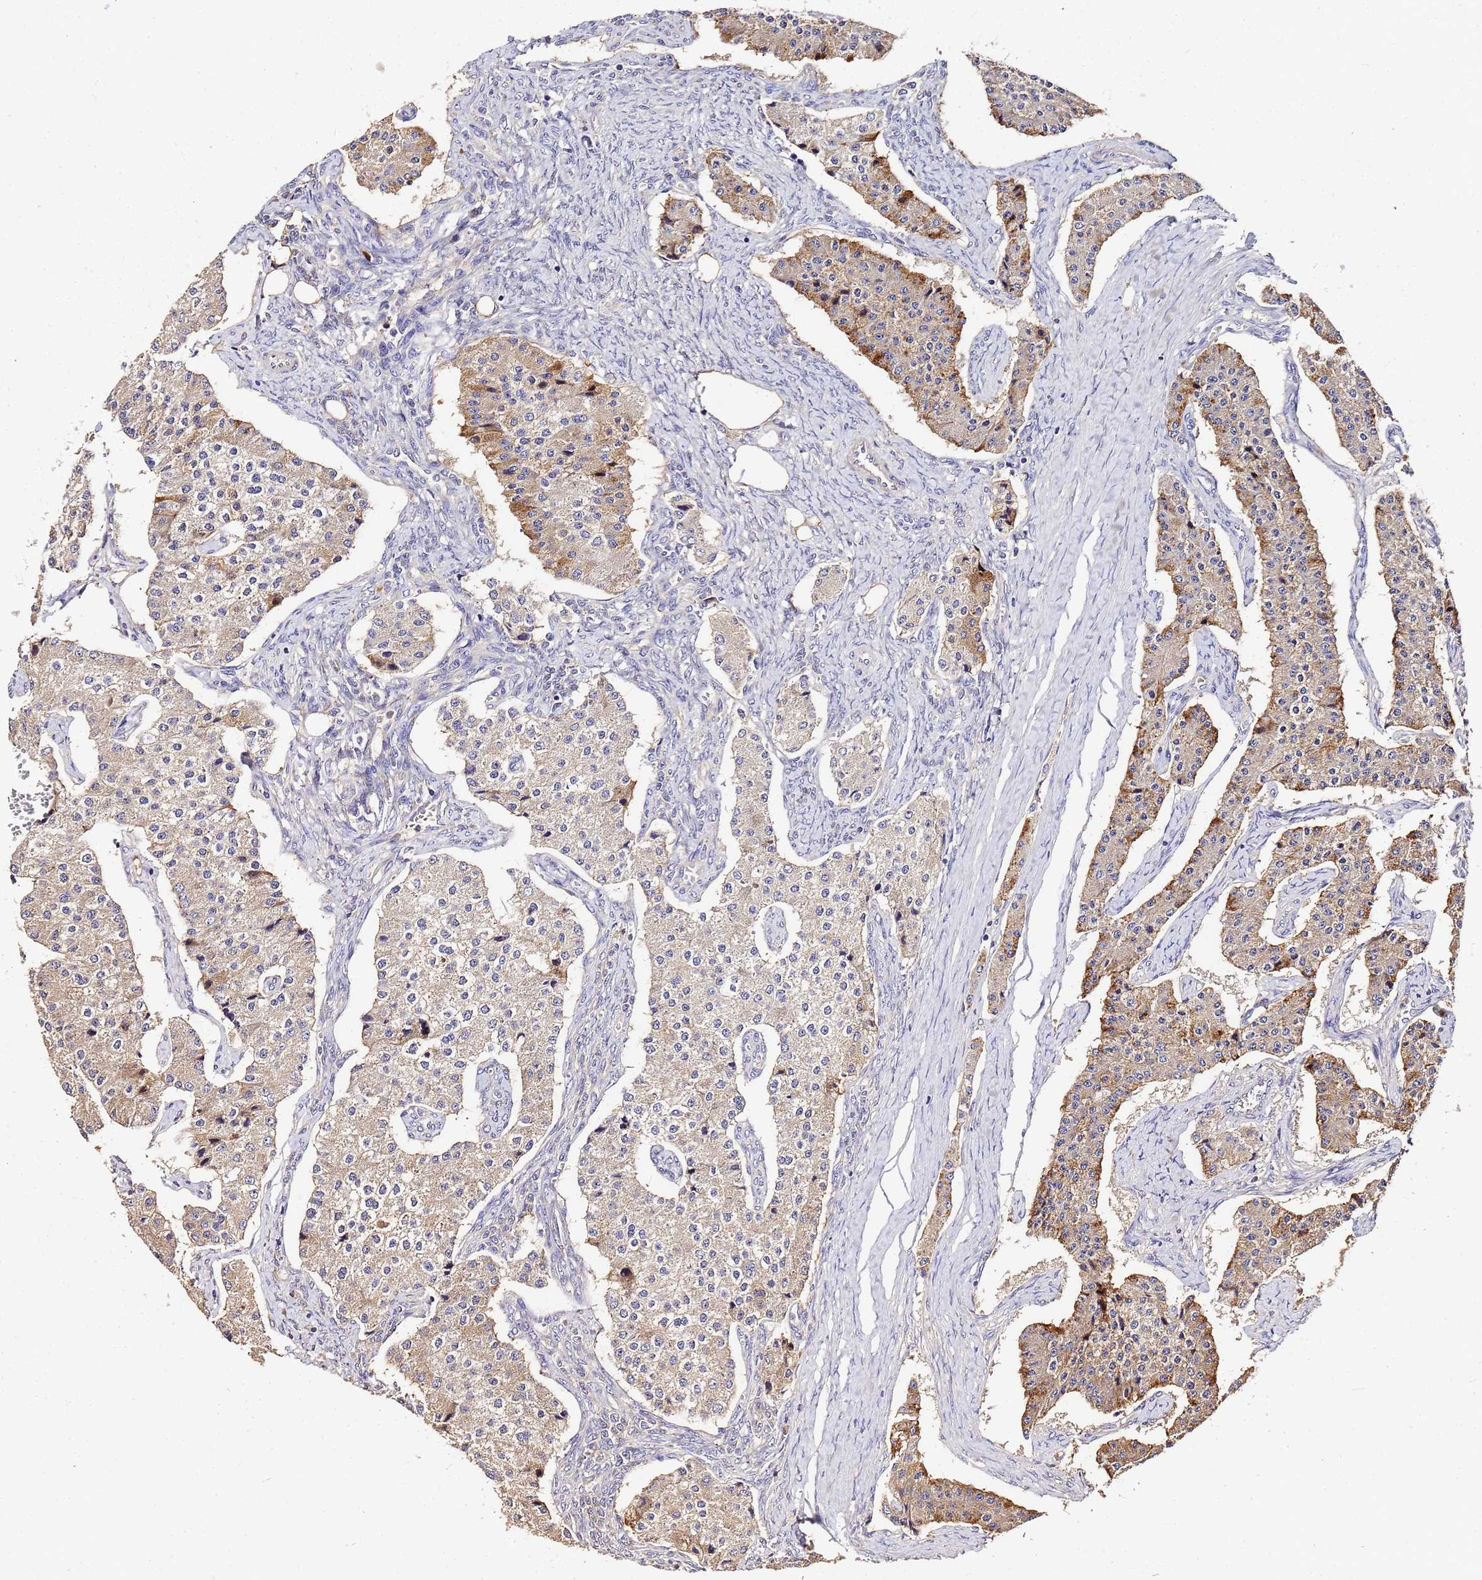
{"staining": {"intensity": "moderate", "quantity": "<25%", "location": "cytoplasmic/membranous"}, "tissue": "carcinoid", "cell_type": "Tumor cells", "image_type": "cancer", "snomed": [{"axis": "morphology", "description": "Carcinoid, malignant, NOS"}, {"axis": "topography", "description": "Colon"}], "caption": "Malignant carcinoid stained with a brown dye displays moderate cytoplasmic/membranous positive staining in approximately <25% of tumor cells.", "gene": "MTERF1", "patient": {"sex": "female", "age": 52}}